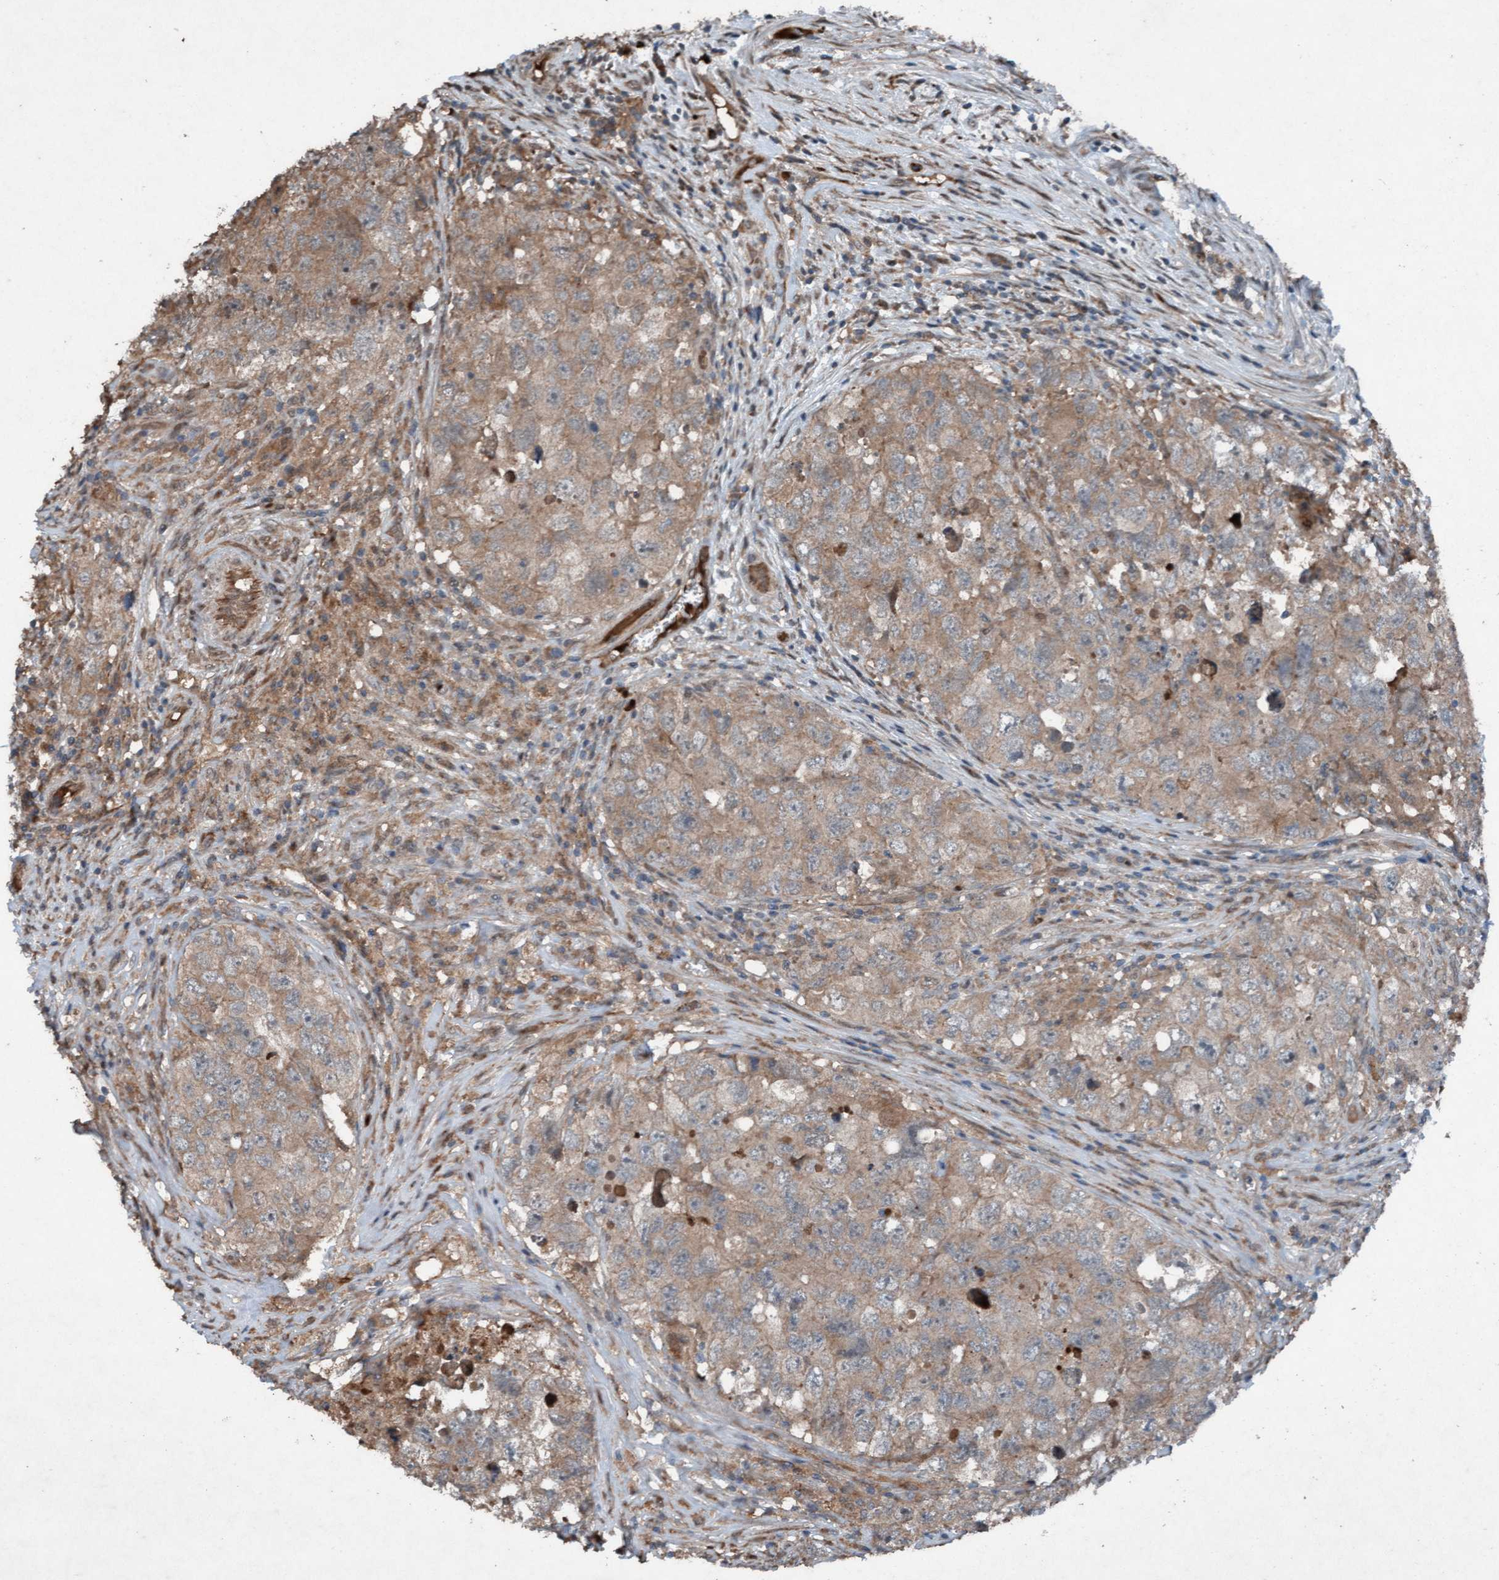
{"staining": {"intensity": "weak", "quantity": ">75%", "location": "cytoplasmic/membranous"}, "tissue": "testis cancer", "cell_type": "Tumor cells", "image_type": "cancer", "snomed": [{"axis": "morphology", "description": "Seminoma, NOS"}, {"axis": "morphology", "description": "Carcinoma, Embryonal, NOS"}, {"axis": "topography", "description": "Testis"}], "caption": "Testis seminoma stained for a protein reveals weak cytoplasmic/membranous positivity in tumor cells. Using DAB (brown) and hematoxylin (blue) stains, captured at high magnification using brightfield microscopy.", "gene": "PLXNB2", "patient": {"sex": "male", "age": 43}}